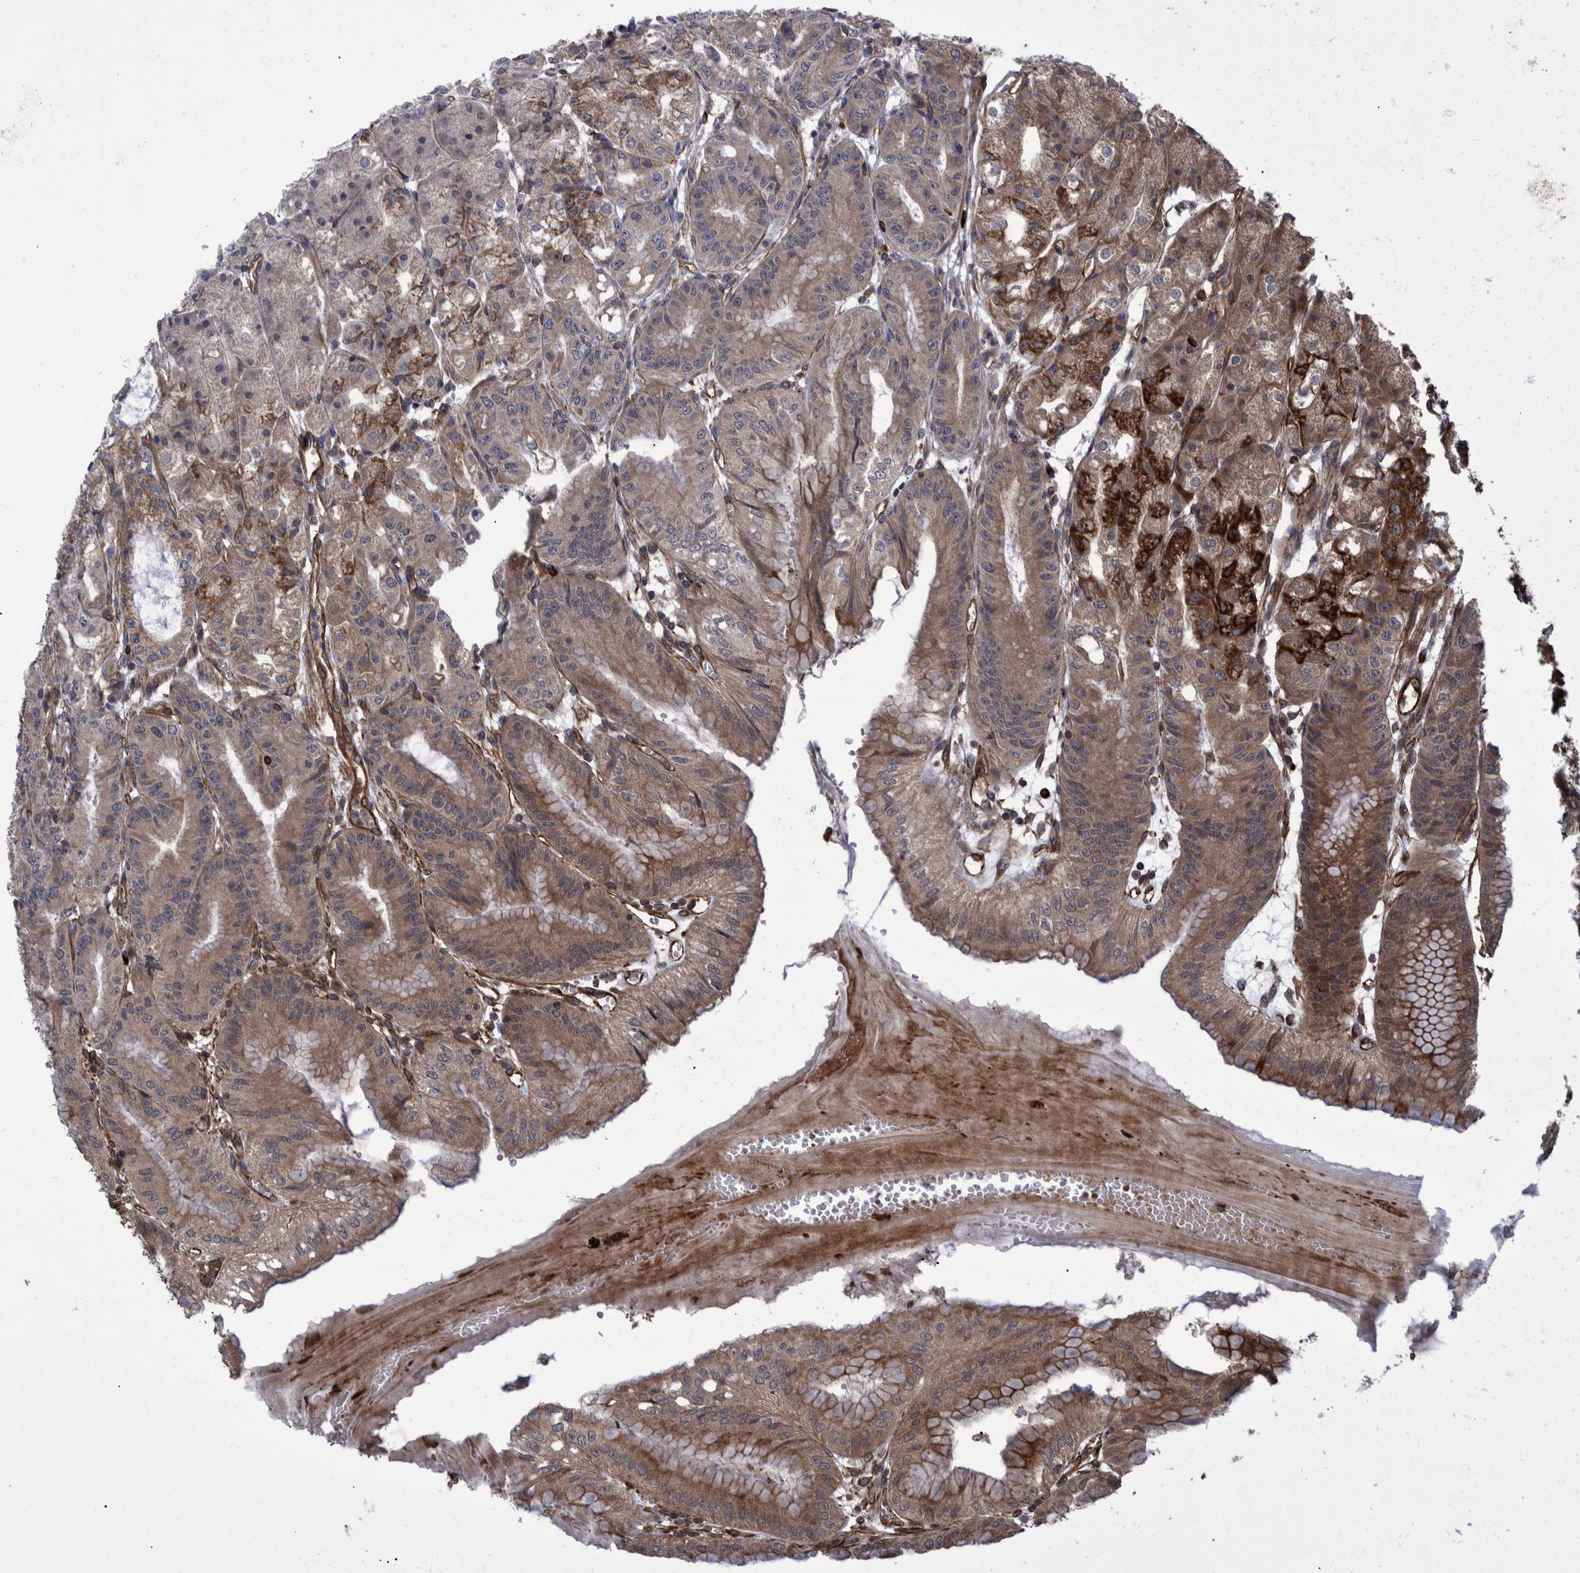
{"staining": {"intensity": "strong", "quantity": ">75%", "location": "cytoplasmic/membranous"}, "tissue": "stomach", "cell_type": "Glandular cells", "image_type": "normal", "snomed": [{"axis": "morphology", "description": "Normal tissue, NOS"}, {"axis": "topography", "description": "Stomach, lower"}], "caption": "IHC image of normal stomach: stomach stained using IHC displays high levels of strong protein expression localized specifically in the cytoplasmic/membranous of glandular cells, appearing as a cytoplasmic/membranous brown color.", "gene": "TNFRSF10B", "patient": {"sex": "male", "age": 71}}